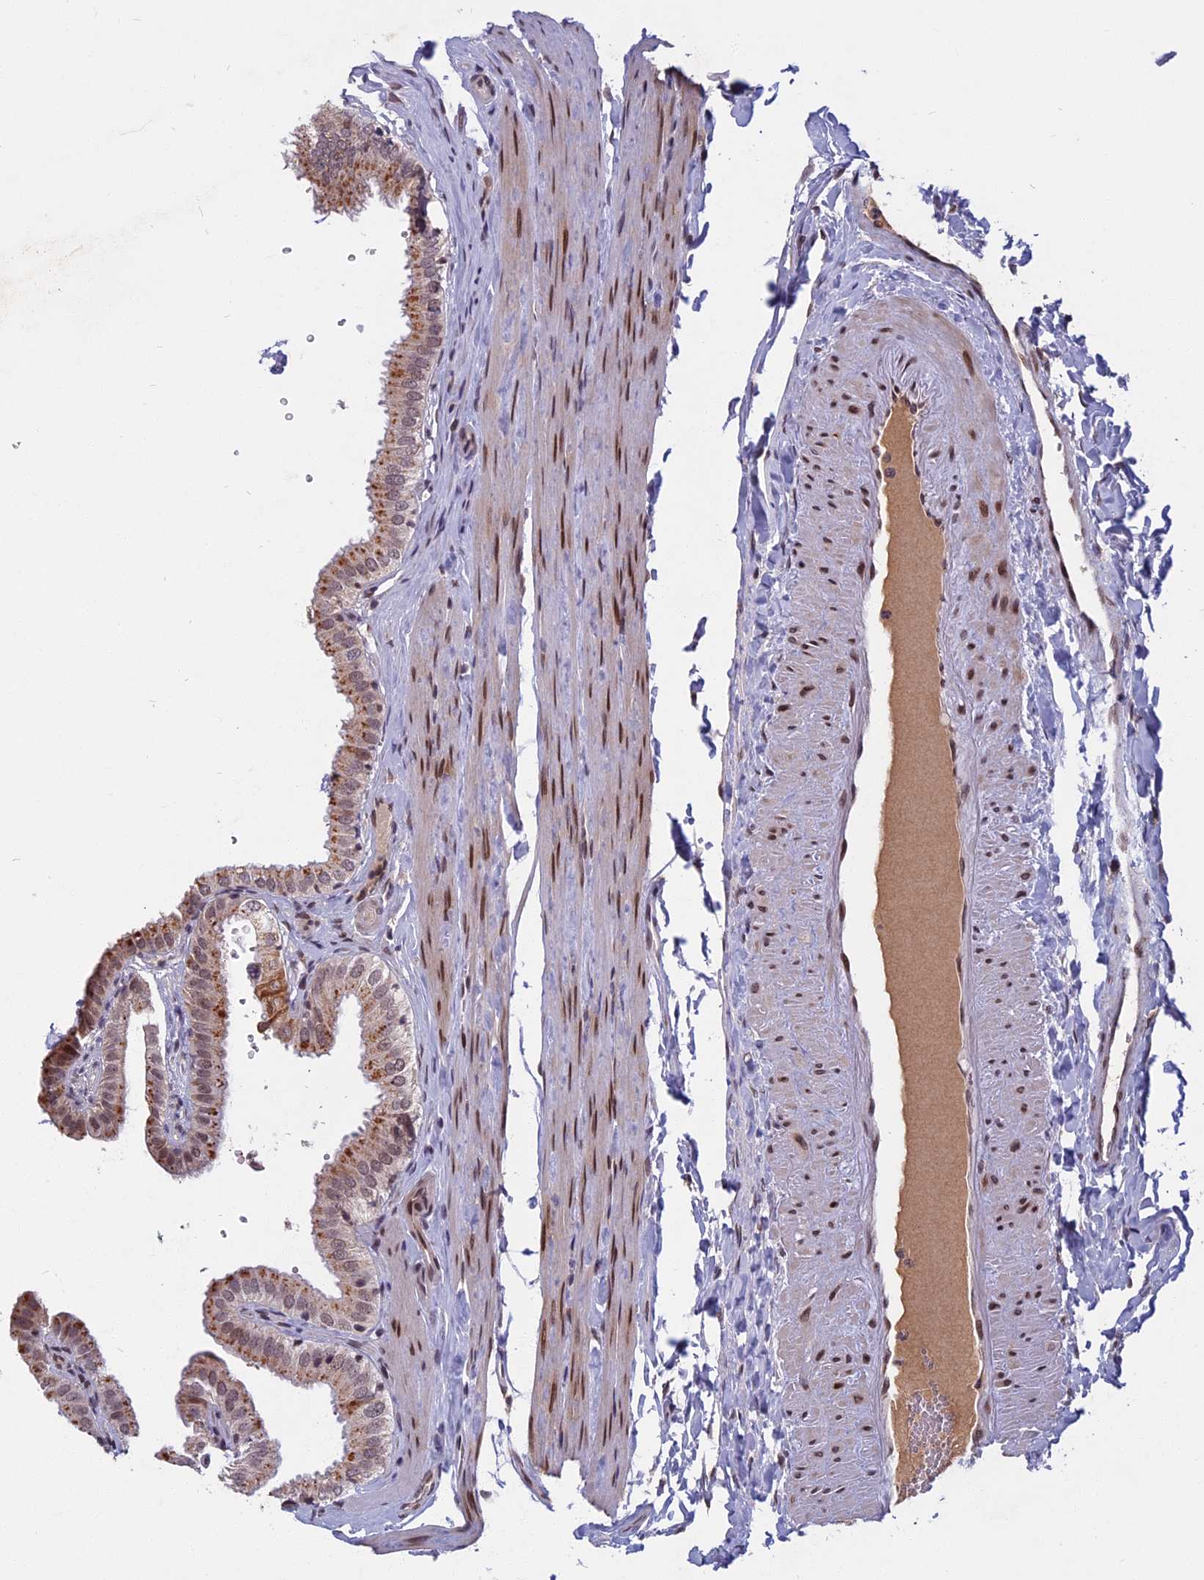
{"staining": {"intensity": "strong", "quantity": ">75%", "location": "cytoplasmic/membranous,nuclear"}, "tissue": "gallbladder", "cell_type": "Glandular cells", "image_type": "normal", "snomed": [{"axis": "morphology", "description": "Normal tissue, NOS"}, {"axis": "topography", "description": "Gallbladder"}], "caption": "The photomicrograph shows staining of unremarkable gallbladder, revealing strong cytoplasmic/membranous,nuclear protein expression (brown color) within glandular cells. Ihc stains the protein in brown and the nuclei are stained blue.", "gene": "CDC7", "patient": {"sex": "female", "age": 61}}